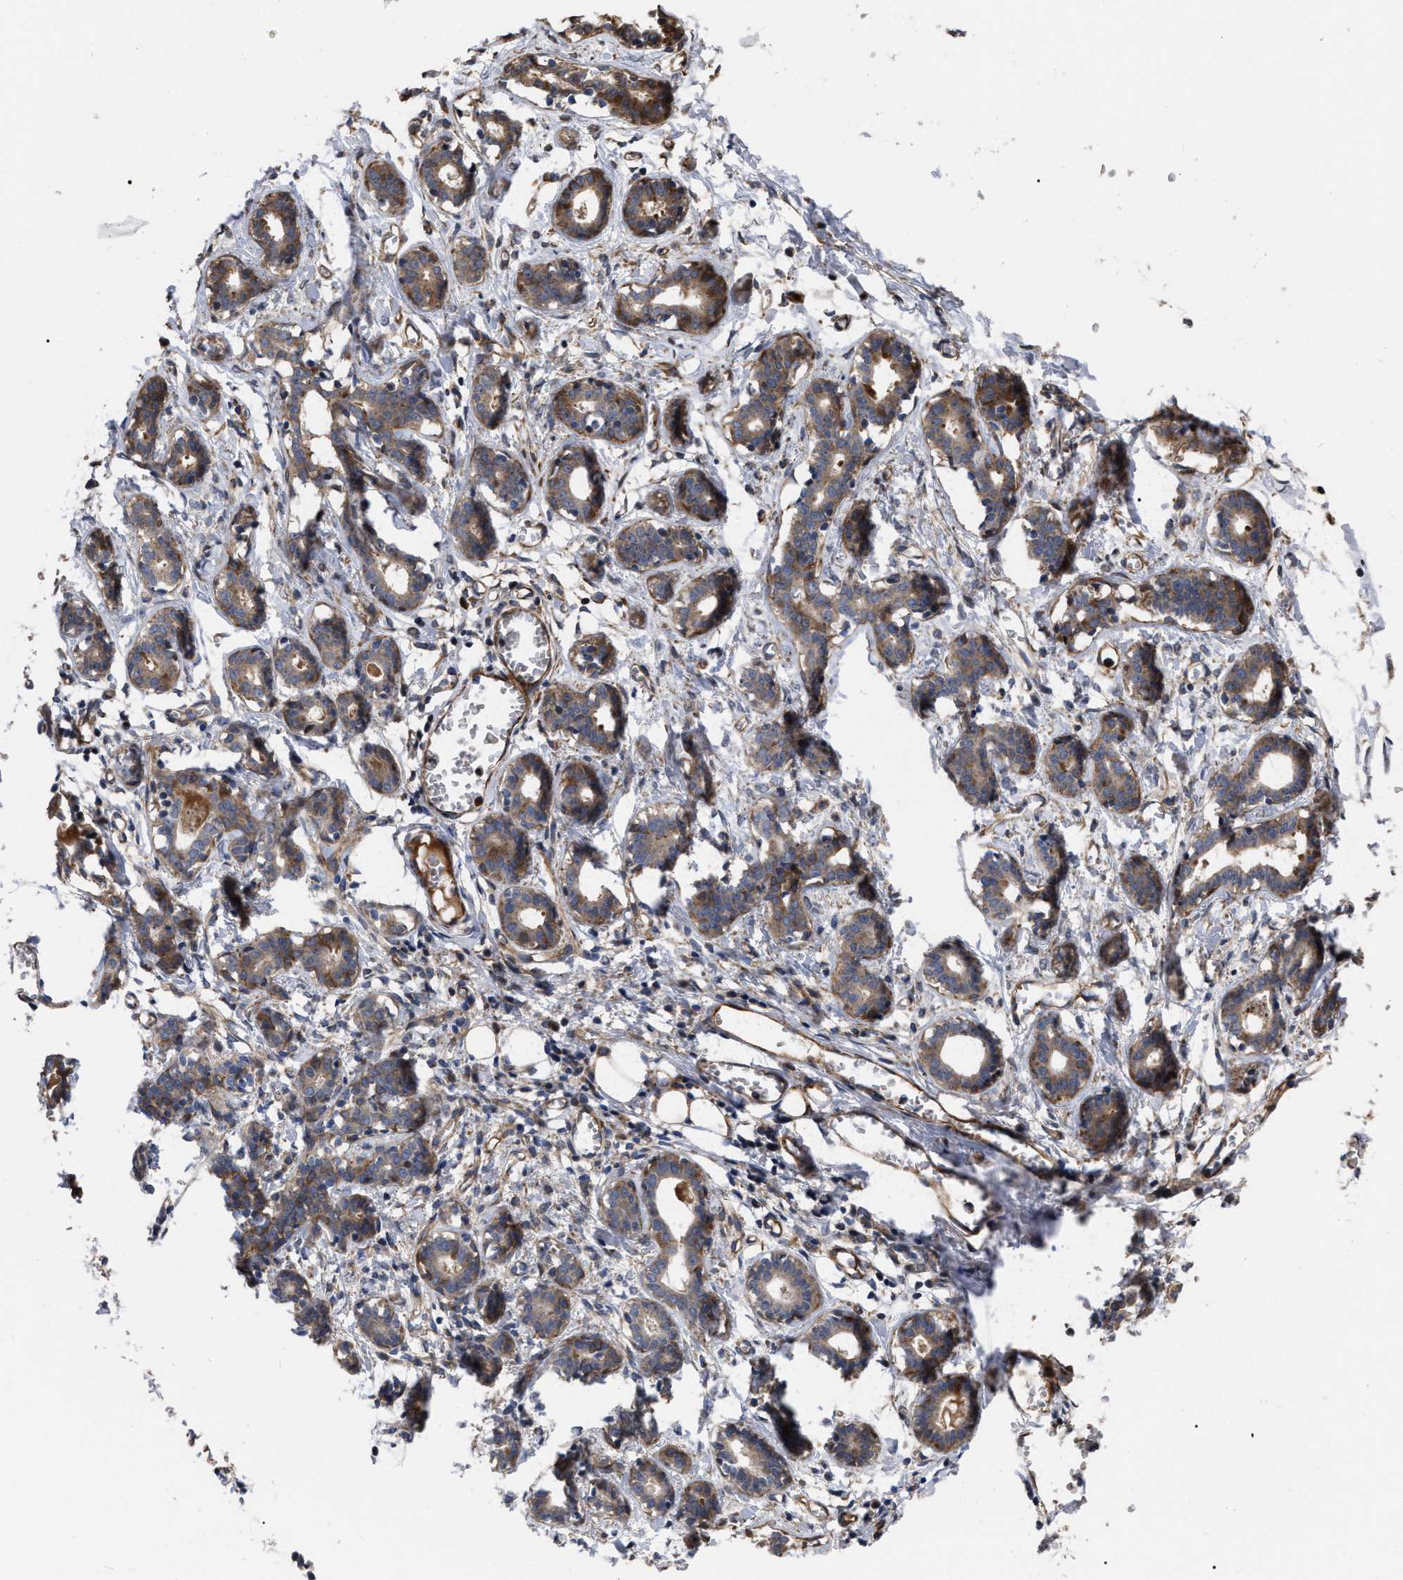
{"staining": {"intensity": "moderate", "quantity": "<25%", "location": "cytoplasmic/membranous"}, "tissue": "breast", "cell_type": "Adipocytes", "image_type": "normal", "snomed": [{"axis": "morphology", "description": "Normal tissue, NOS"}, {"axis": "topography", "description": "Breast"}], "caption": "Immunohistochemistry staining of normal breast, which displays low levels of moderate cytoplasmic/membranous staining in about <25% of adipocytes indicating moderate cytoplasmic/membranous protein positivity. The staining was performed using DAB (3,3'-diaminobenzidine) (brown) for protein detection and nuclei were counterstained in hematoxylin (blue).", "gene": "MLST8", "patient": {"sex": "female", "age": 27}}